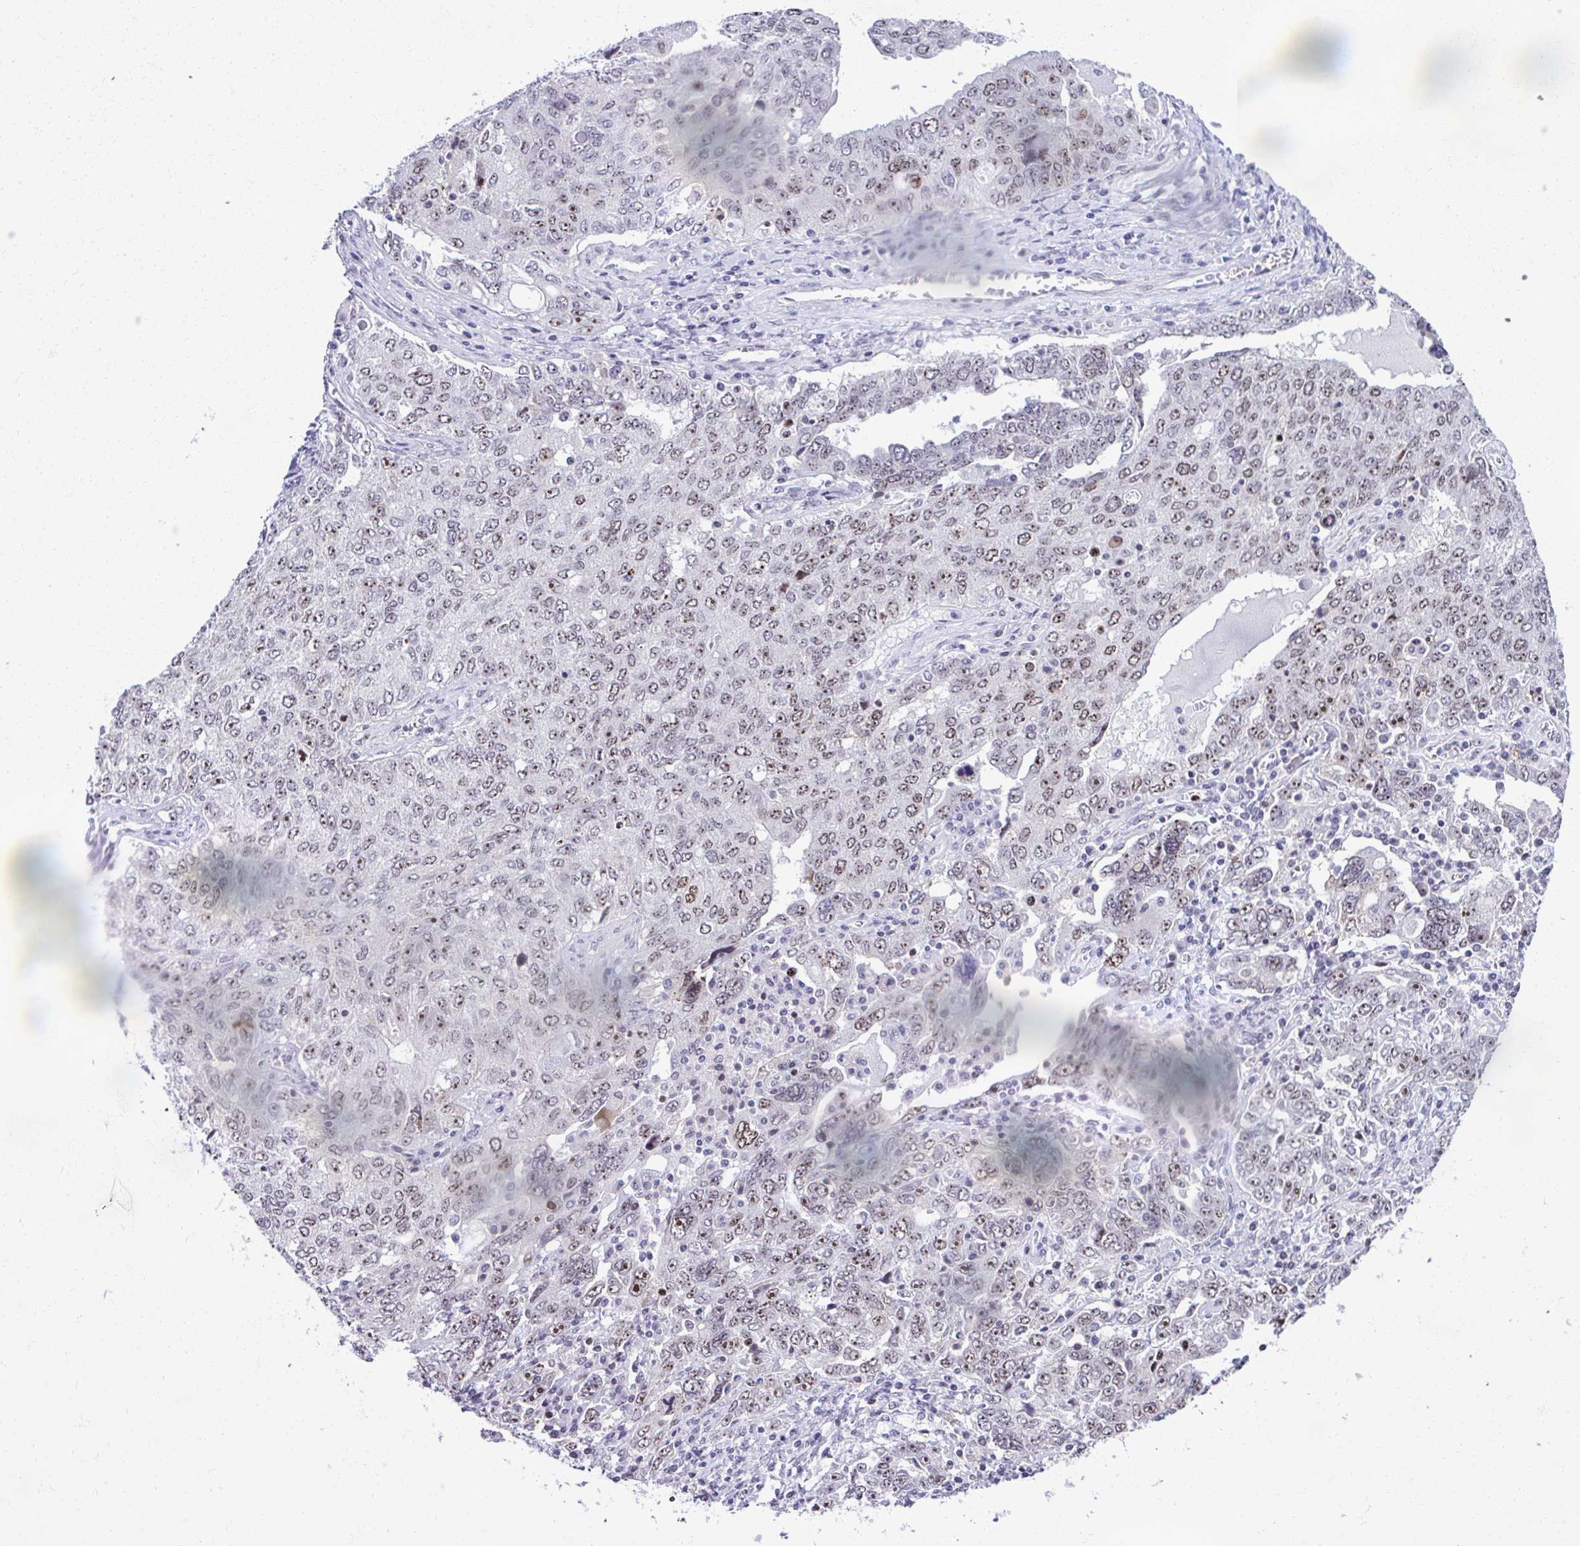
{"staining": {"intensity": "moderate", "quantity": "25%-75%", "location": "nuclear"}, "tissue": "ovarian cancer", "cell_type": "Tumor cells", "image_type": "cancer", "snomed": [{"axis": "morphology", "description": "Carcinoma, endometroid"}, {"axis": "topography", "description": "Ovary"}], "caption": "Ovarian endometroid carcinoma stained for a protein exhibits moderate nuclear positivity in tumor cells.", "gene": "CEP72", "patient": {"sex": "female", "age": 62}}